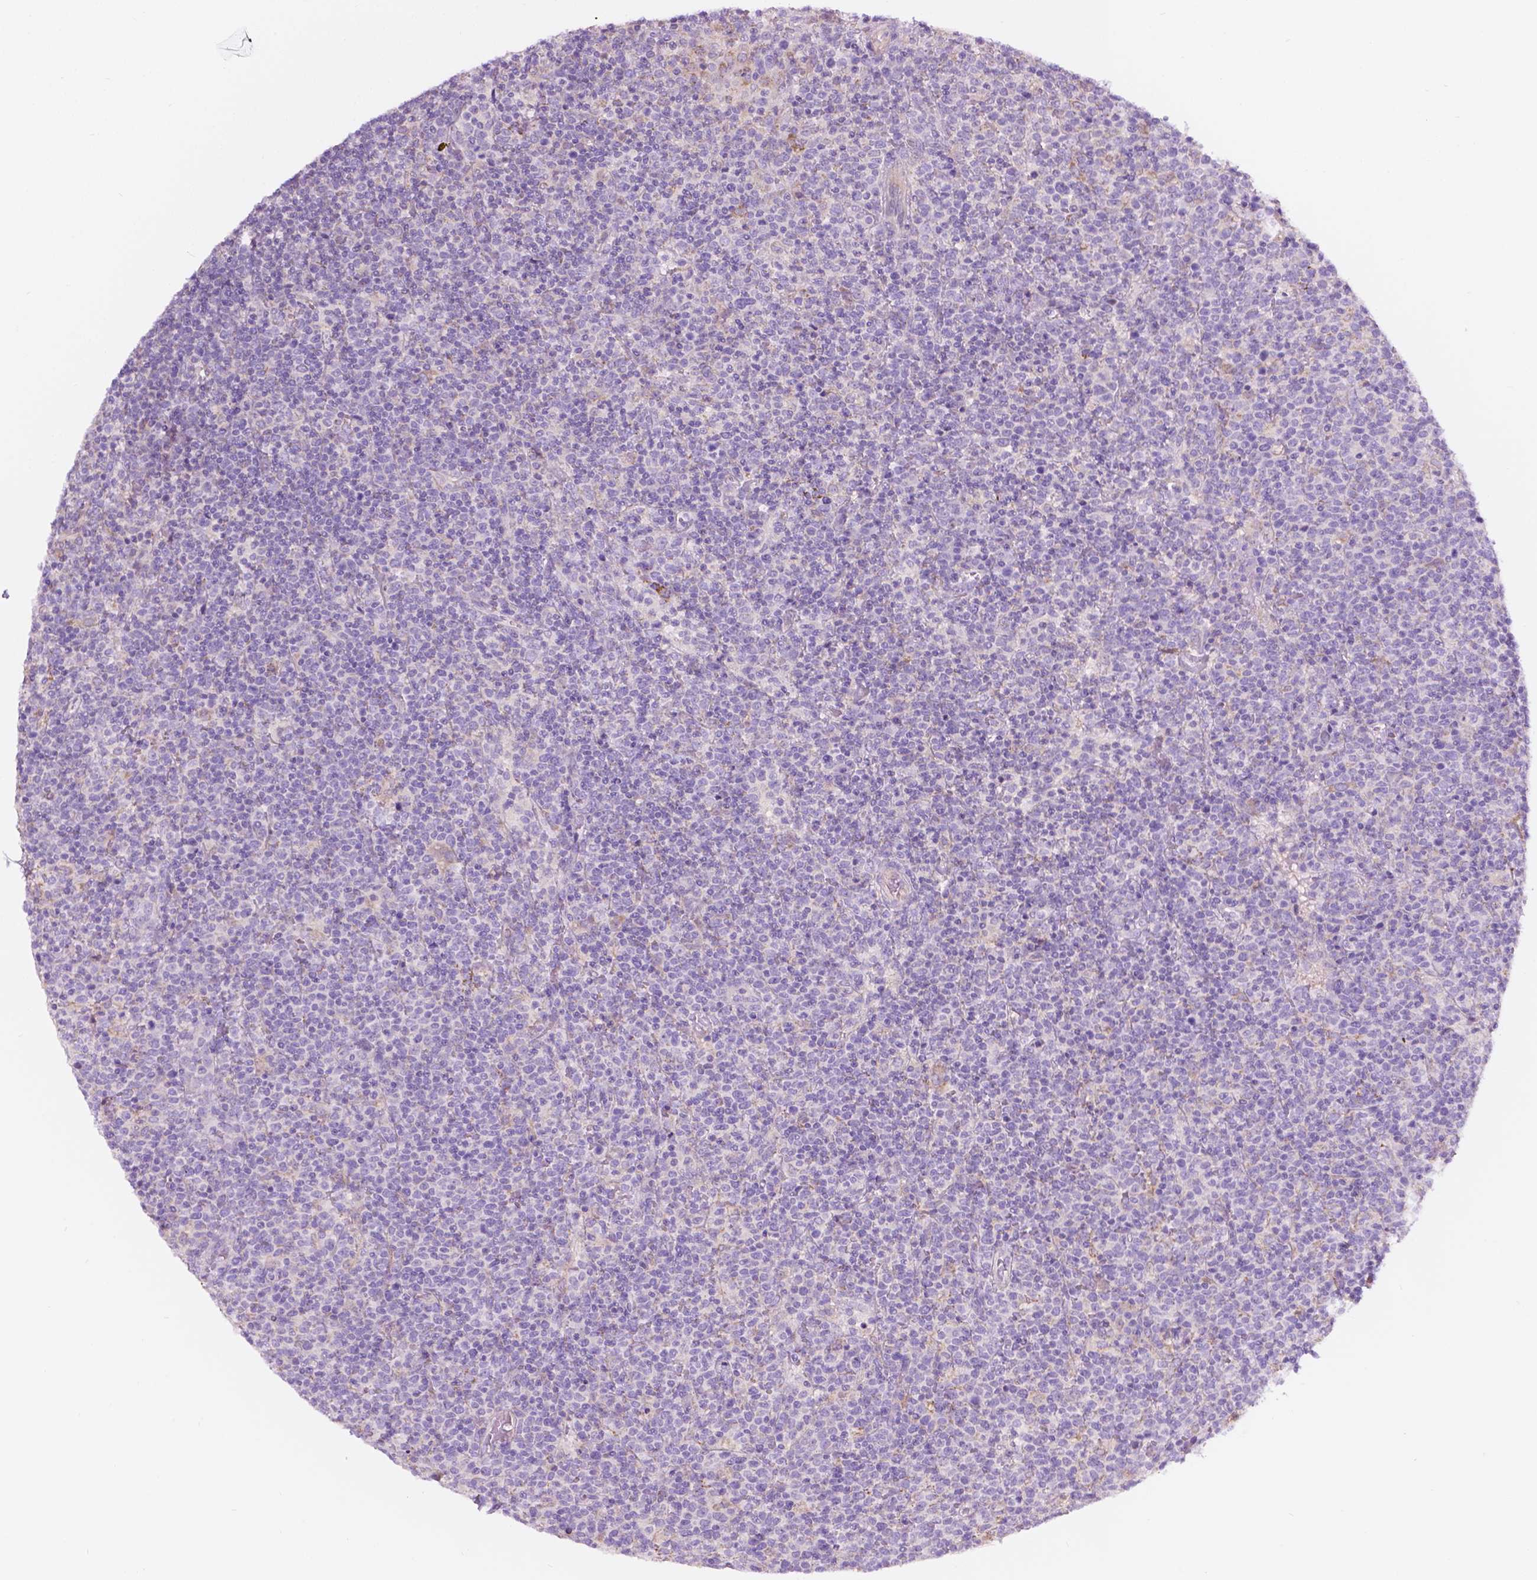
{"staining": {"intensity": "negative", "quantity": "none", "location": "none"}, "tissue": "lymphoma", "cell_type": "Tumor cells", "image_type": "cancer", "snomed": [{"axis": "morphology", "description": "Malignant lymphoma, non-Hodgkin's type, High grade"}, {"axis": "topography", "description": "Lymph node"}], "caption": "High-grade malignant lymphoma, non-Hodgkin's type was stained to show a protein in brown. There is no significant staining in tumor cells.", "gene": "NOS1AP", "patient": {"sex": "male", "age": 61}}